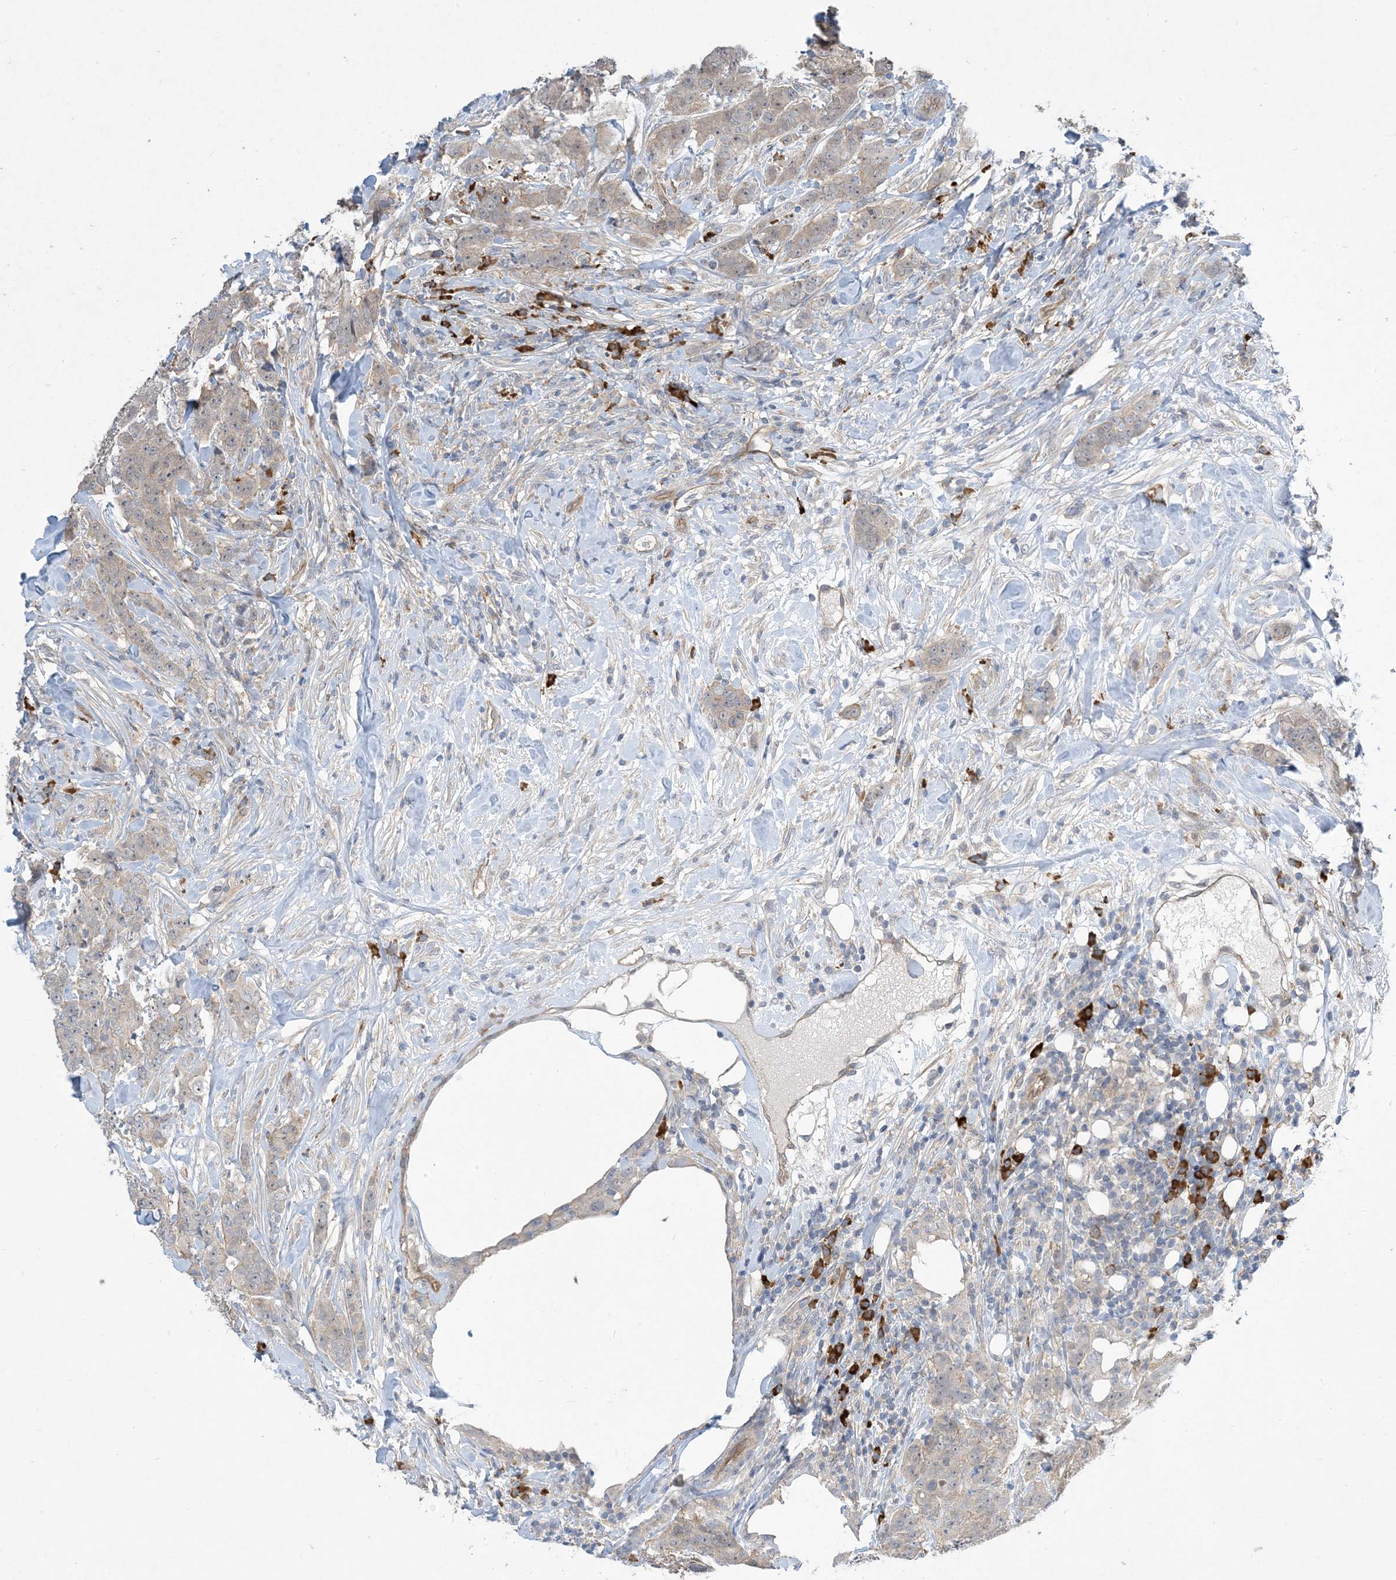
{"staining": {"intensity": "weak", "quantity": "<25%", "location": "cytoplasmic/membranous"}, "tissue": "breast cancer", "cell_type": "Tumor cells", "image_type": "cancer", "snomed": [{"axis": "morphology", "description": "Duct carcinoma"}, {"axis": "topography", "description": "Breast"}], "caption": "IHC image of breast cancer stained for a protein (brown), which exhibits no positivity in tumor cells.", "gene": "AOC1", "patient": {"sex": "female", "age": 40}}